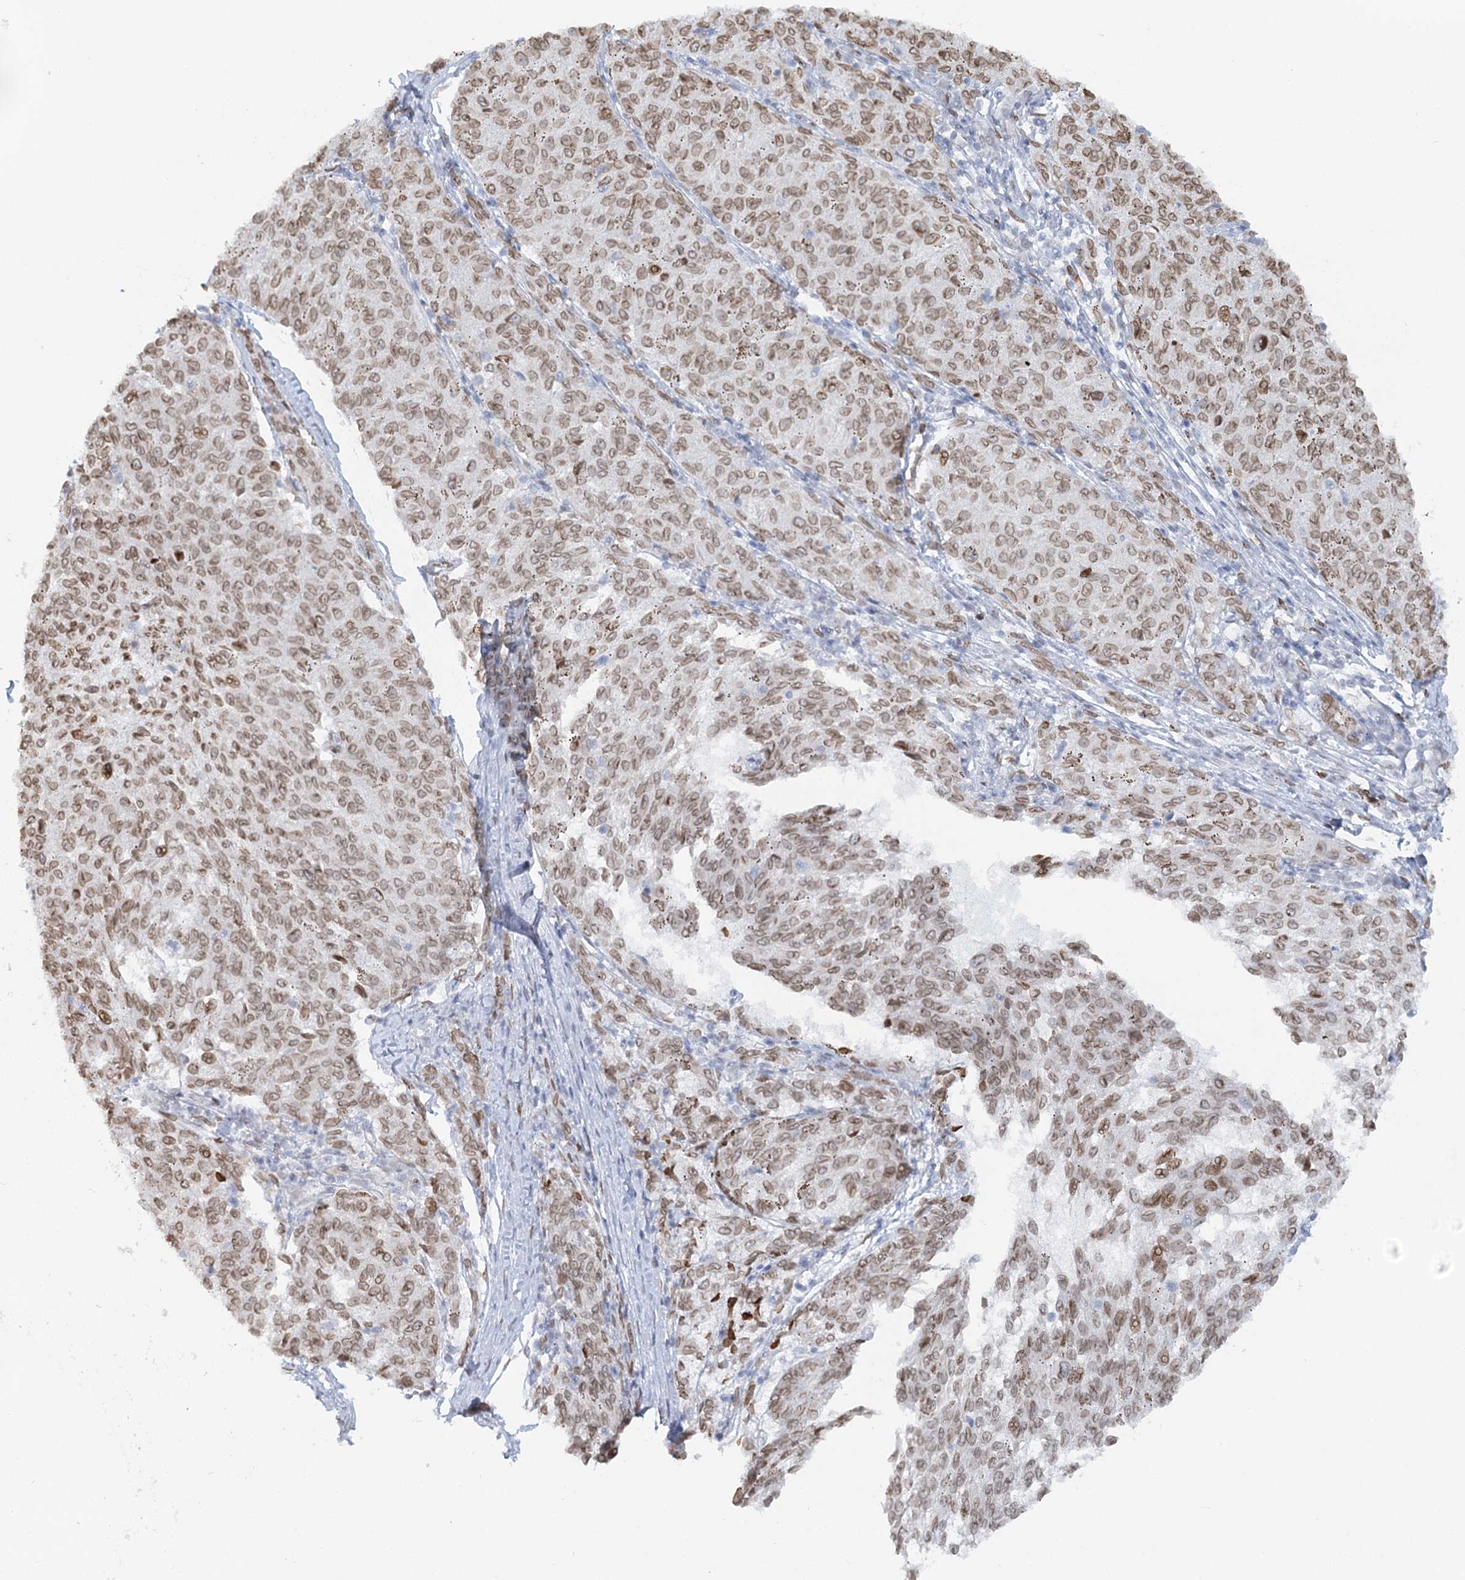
{"staining": {"intensity": "moderate", "quantity": ">75%", "location": "cytoplasmic/membranous,nuclear"}, "tissue": "melanoma", "cell_type": "Tumor cells", "image_type": "cancer", "snomed": [{"axis": "morphology", "description": "Malignant melanoma, NOS"}, {"axis": "topography", "description": "Skin"}], "caption": "Melanoma tissue reveals moderate cytoplasmic/membranous and nuclear staining in about >75% of tumor cells", "gene": "VWA5A", "patient": {"sex": "female", "age": 72}}